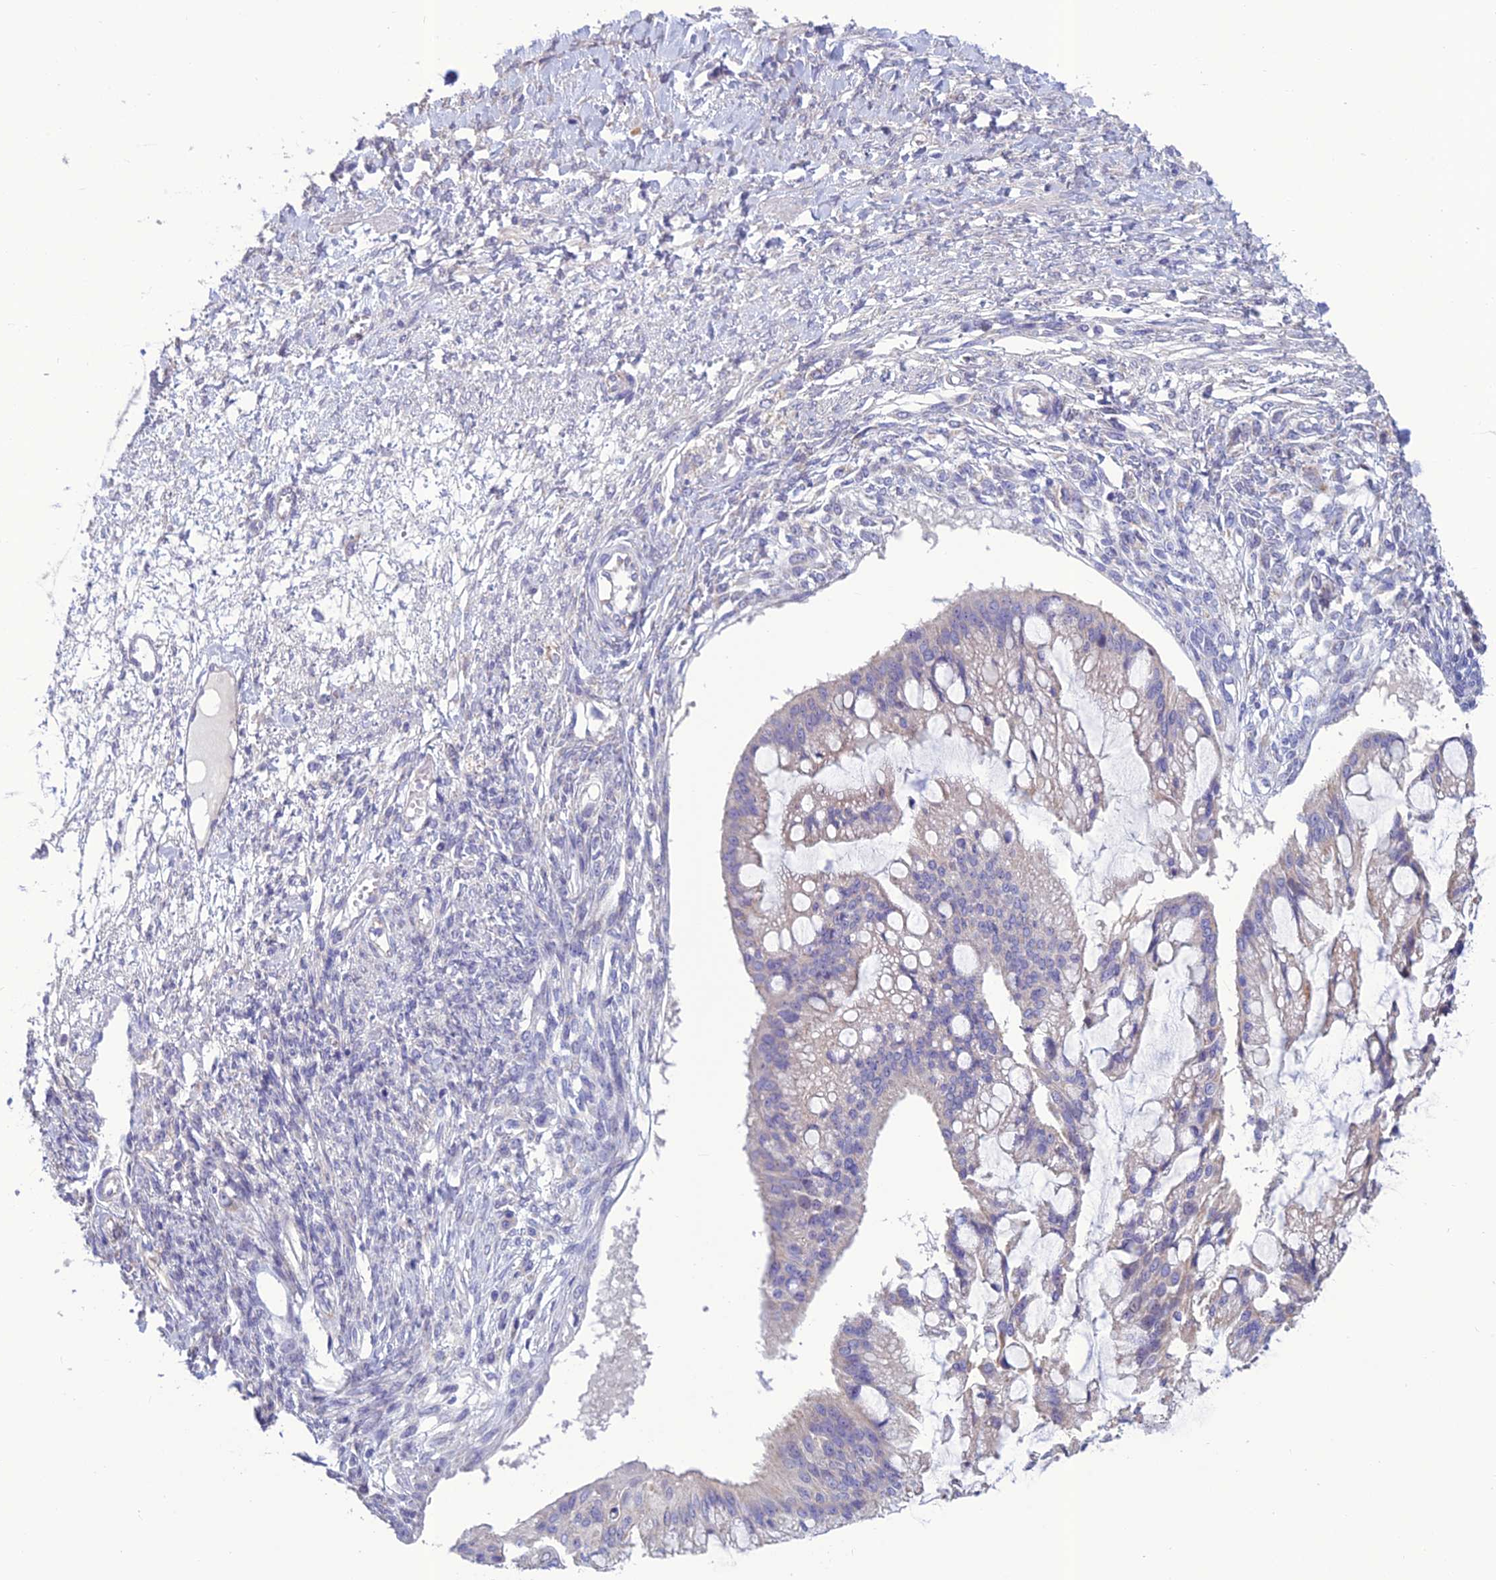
{"staining": {"intensity": "negative", "quantity": "none", "location": "none"}, "tissue": "ovarian cancer", "cell_type": "Tumor cells", "image_type": "cancer", "snomed": [{"axis": "morphology", "description": "Cystadenocarcinoma, mucinous, NOS"}, {"axis": "topography", "description": "Ovary"}], "caption": "Tumor cells are negative for brown protein staining in ovarian cancer (mucinous cystadenocarcinoma). (Immunohistochemistry (ihc), brightfield microscopy, high magnification).", "gene": "BHMT2", "patient": {"sex": "female", "age": 73}}